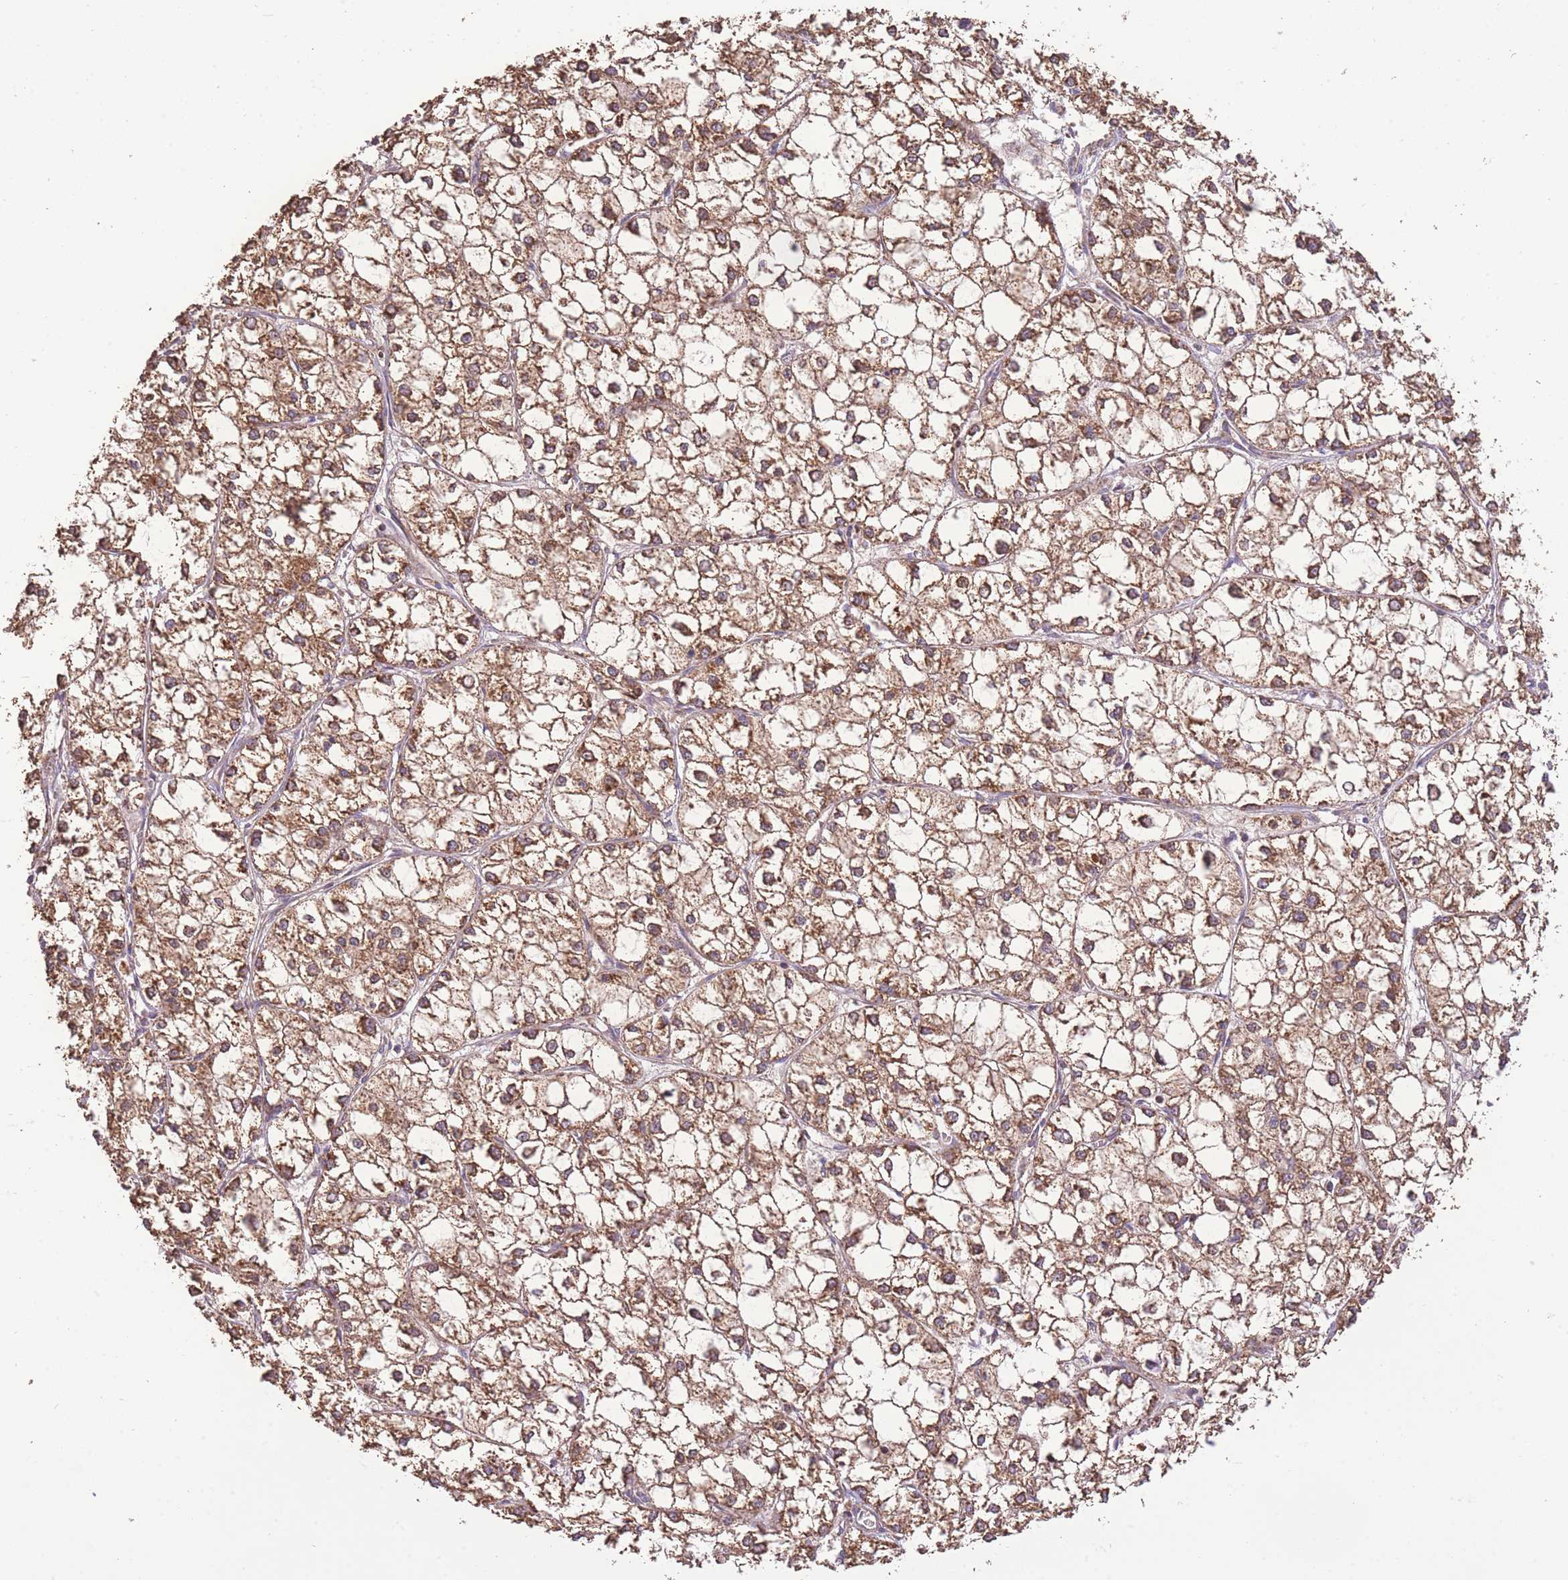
{"staining": {"intensity": "moderate", "quantity": ">75%", "location": "cytoplasmic/membranous"}, "tissue": "liver cancer", "cell_type": "Tumor cells", "image_type": "cancer", "snomed": [{"axis": "morphology", "description": "Carcinoma, Hepatocellular, NOS"}, {"axis": "topography", "description": "Liver"}], "caption": "A brown stain labels moderate cytoplasmic/membranous staining of a protein in human hepatocellular carcinoma (liver) tumor cells. Nuclei are stained in blue.", "gene": "PREP", "patient": {"sex": "female", "age": 43}}